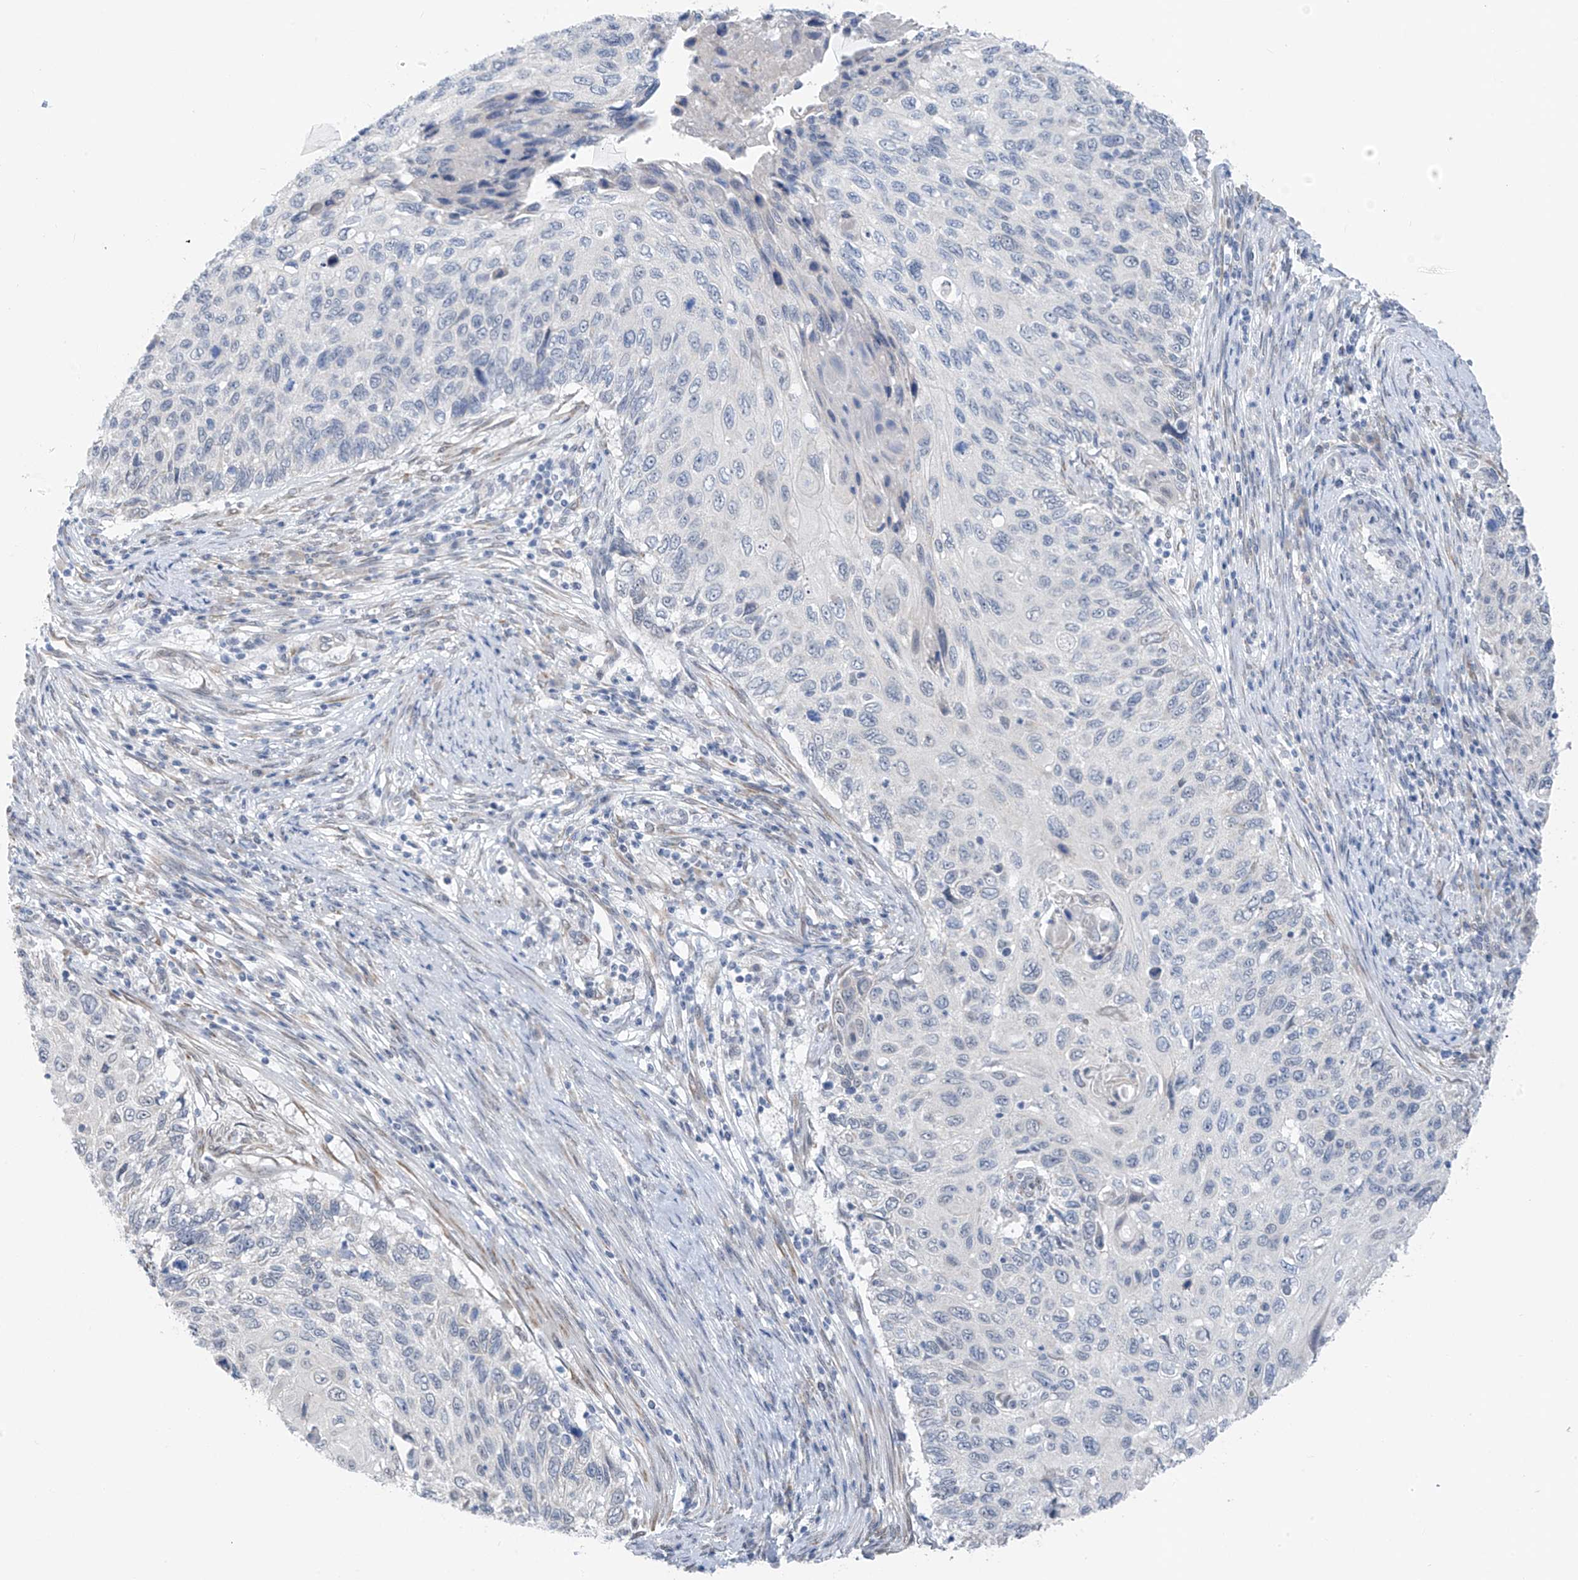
{"staining": {"intensity": "negative", "quantity": "none", "location": "none"}, "tissue": "cervical cancer", "cell_type": "Tumor cells", "image_type": "cancer", "snomed": [{"axis": "morphology", "description": "Squamous cell carcinoma, NOS"}, {"axis": "topography", "description": "Cervix"}], "caption": "High magnification brightfield microscopy of squamous cell carcinoma (cervical) stained with DAB (3,3'-diaminobenzidine) (brown) and counterstained with hematoxylin (blue): tumor cells show no significant staining.", "gene": "CYP4V2", "patient": {"sex": "female", "age": 70}}